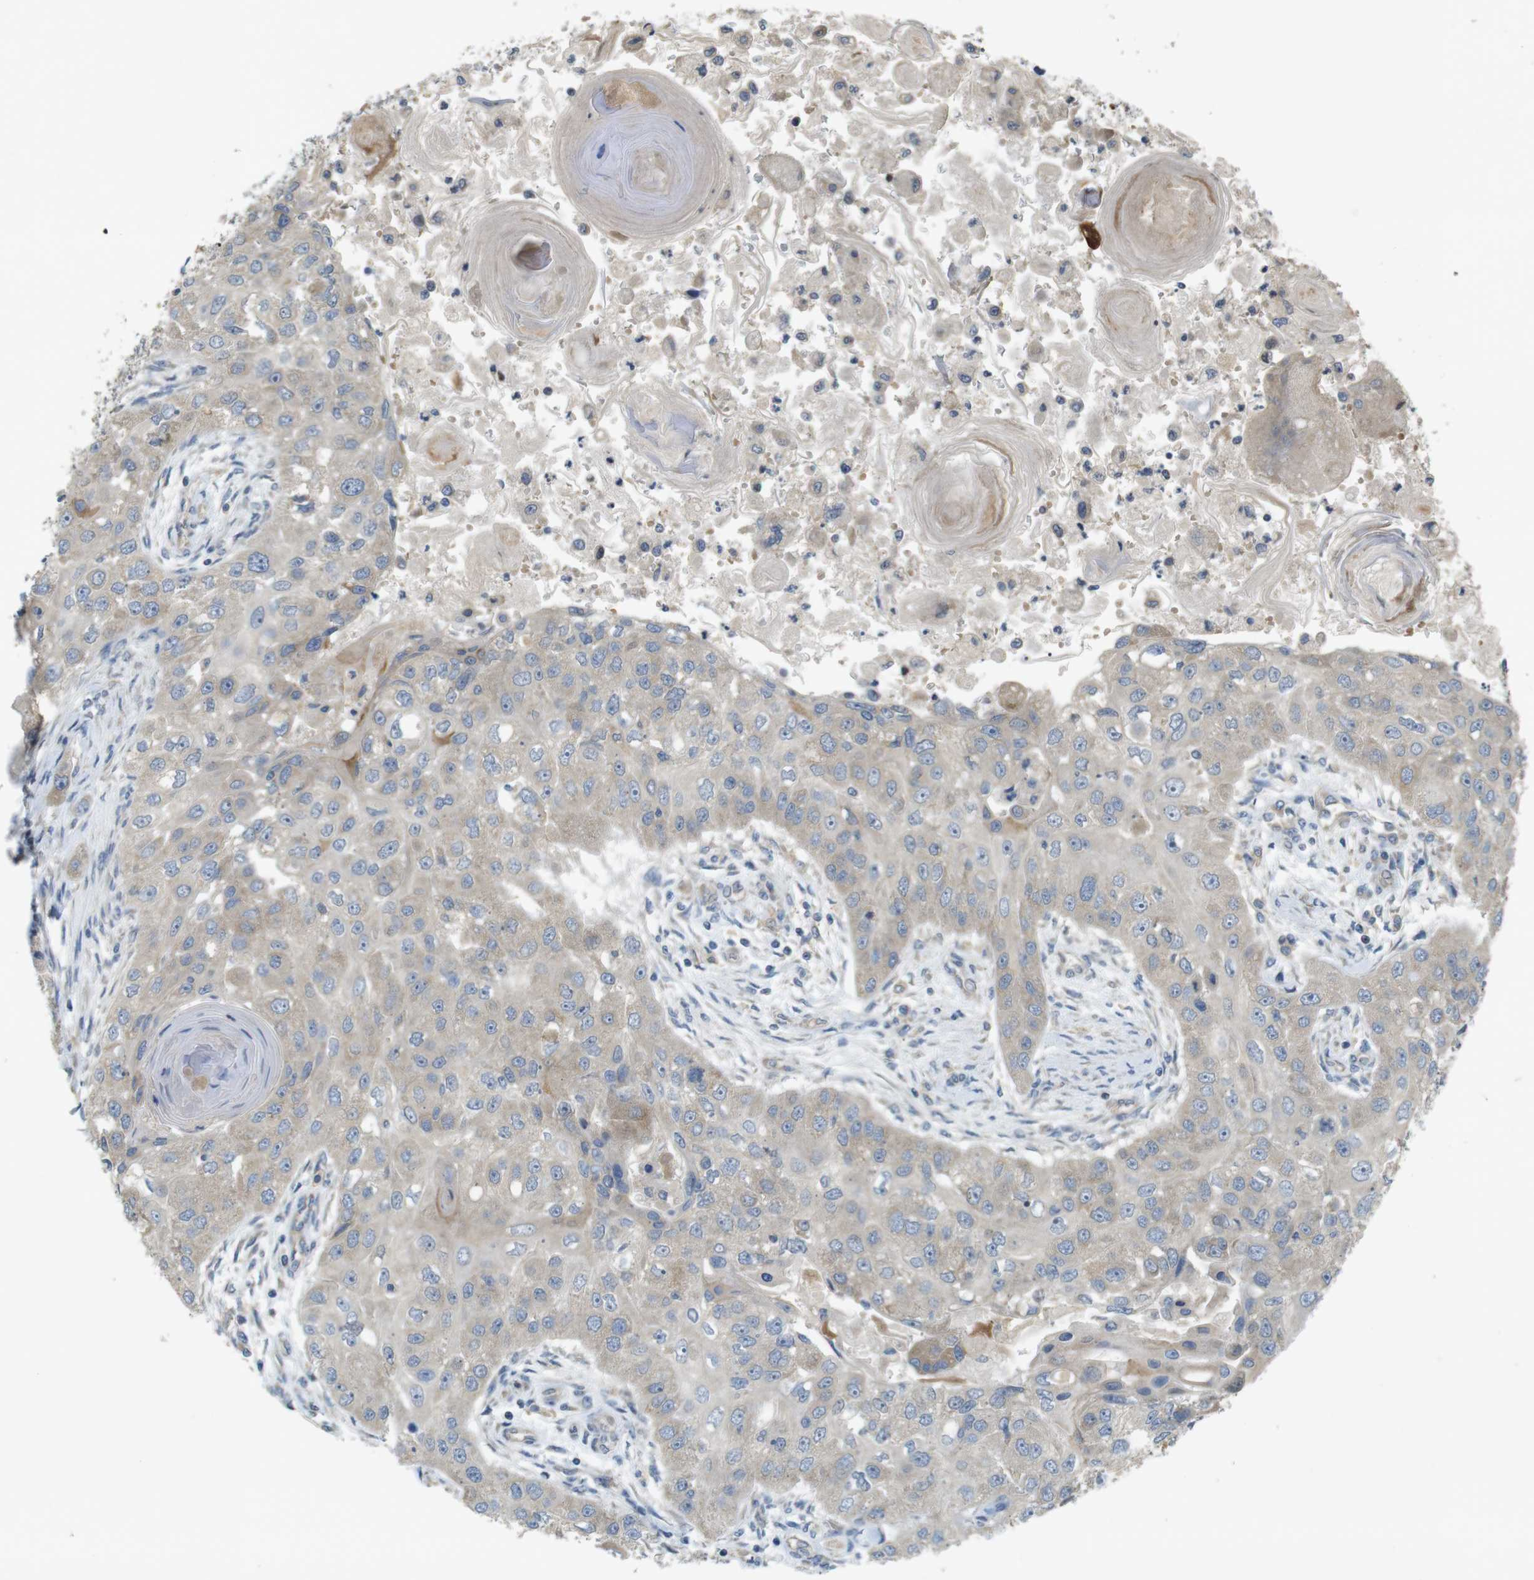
{"staining": {"intensity": "weak", "quantity": "<25%", "location": "cytoplasmic/membranous"}, "tissue": "head and neck cancer", "cell_type": "Tumor cells", "image_type": "cancer", "snomed": [{"axis": "morphology", "description": "Normal tissue, NOS"}, {"axis": "morphology", "description": "Squamous cell carcinoma, NOS"}, {"axis": "topography", "description": "Skeletal muscle"}, {"axis": "topography", "description": "Head-Neck"}], "caption": "An image of human head and neck cancer is negative for staining in tumor cells. The staining is performed using DAB (3,3'-diaminobenzidine) brown chromogen with nuclei counter-stained in using hematoxylin.", "gene": "CLTC", "patient": {"sex": "male", "age": 51}}